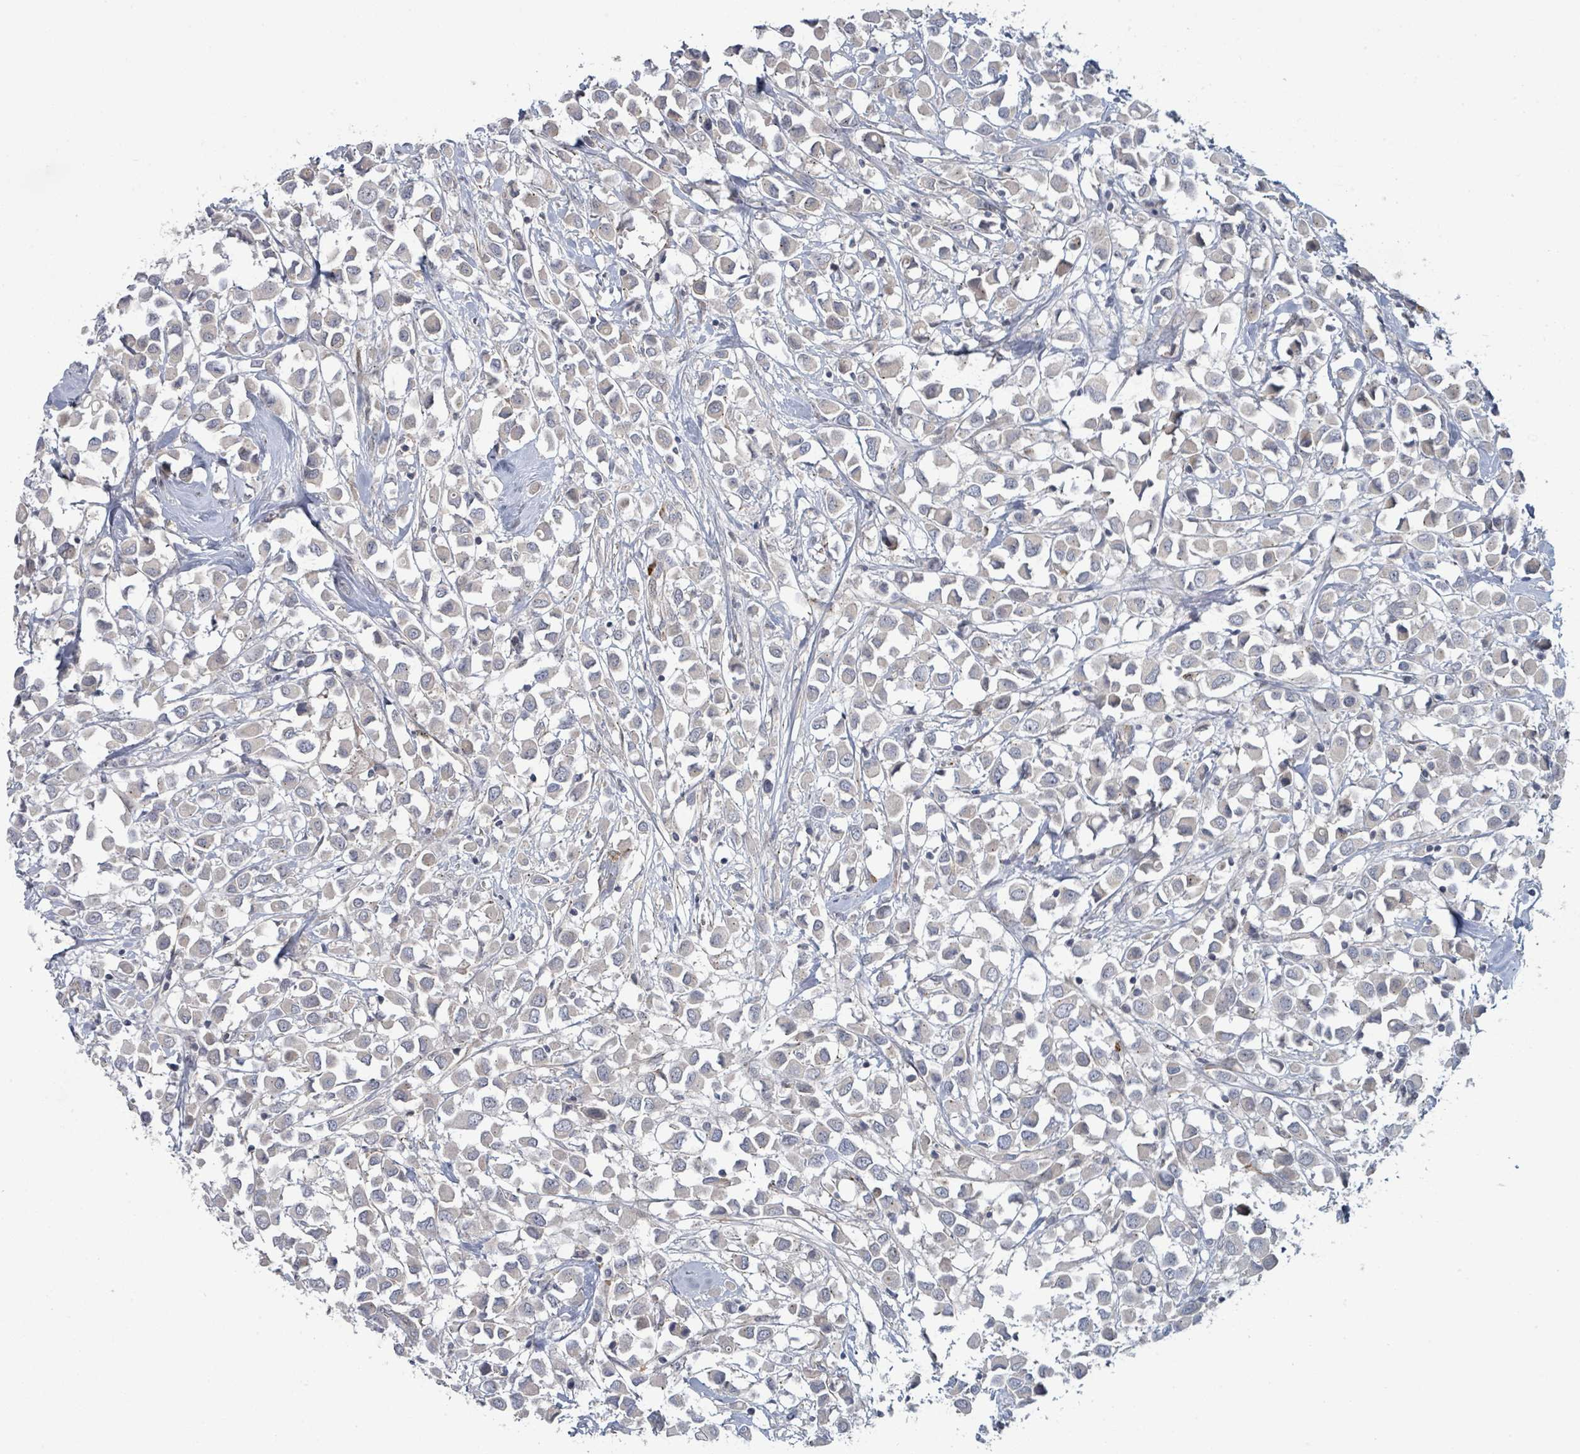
{"staining": {"intensity": "negative", "quantity": "none", "location": "none"}, "tissue": "breast cancer", "cell_type": "Tumor cells", "image_type": "cancer", "snomed": [{"axis": "morphology", "description": "Duct carcinoma"}, {"axis": "topography", "description": "Breast"}], "caption": "Immunohistochemical staining of breast cancer shows no significant positivity in tumor cells.", "gene": "COL5A3", "patient": {"sex": "female", "age": 61}}